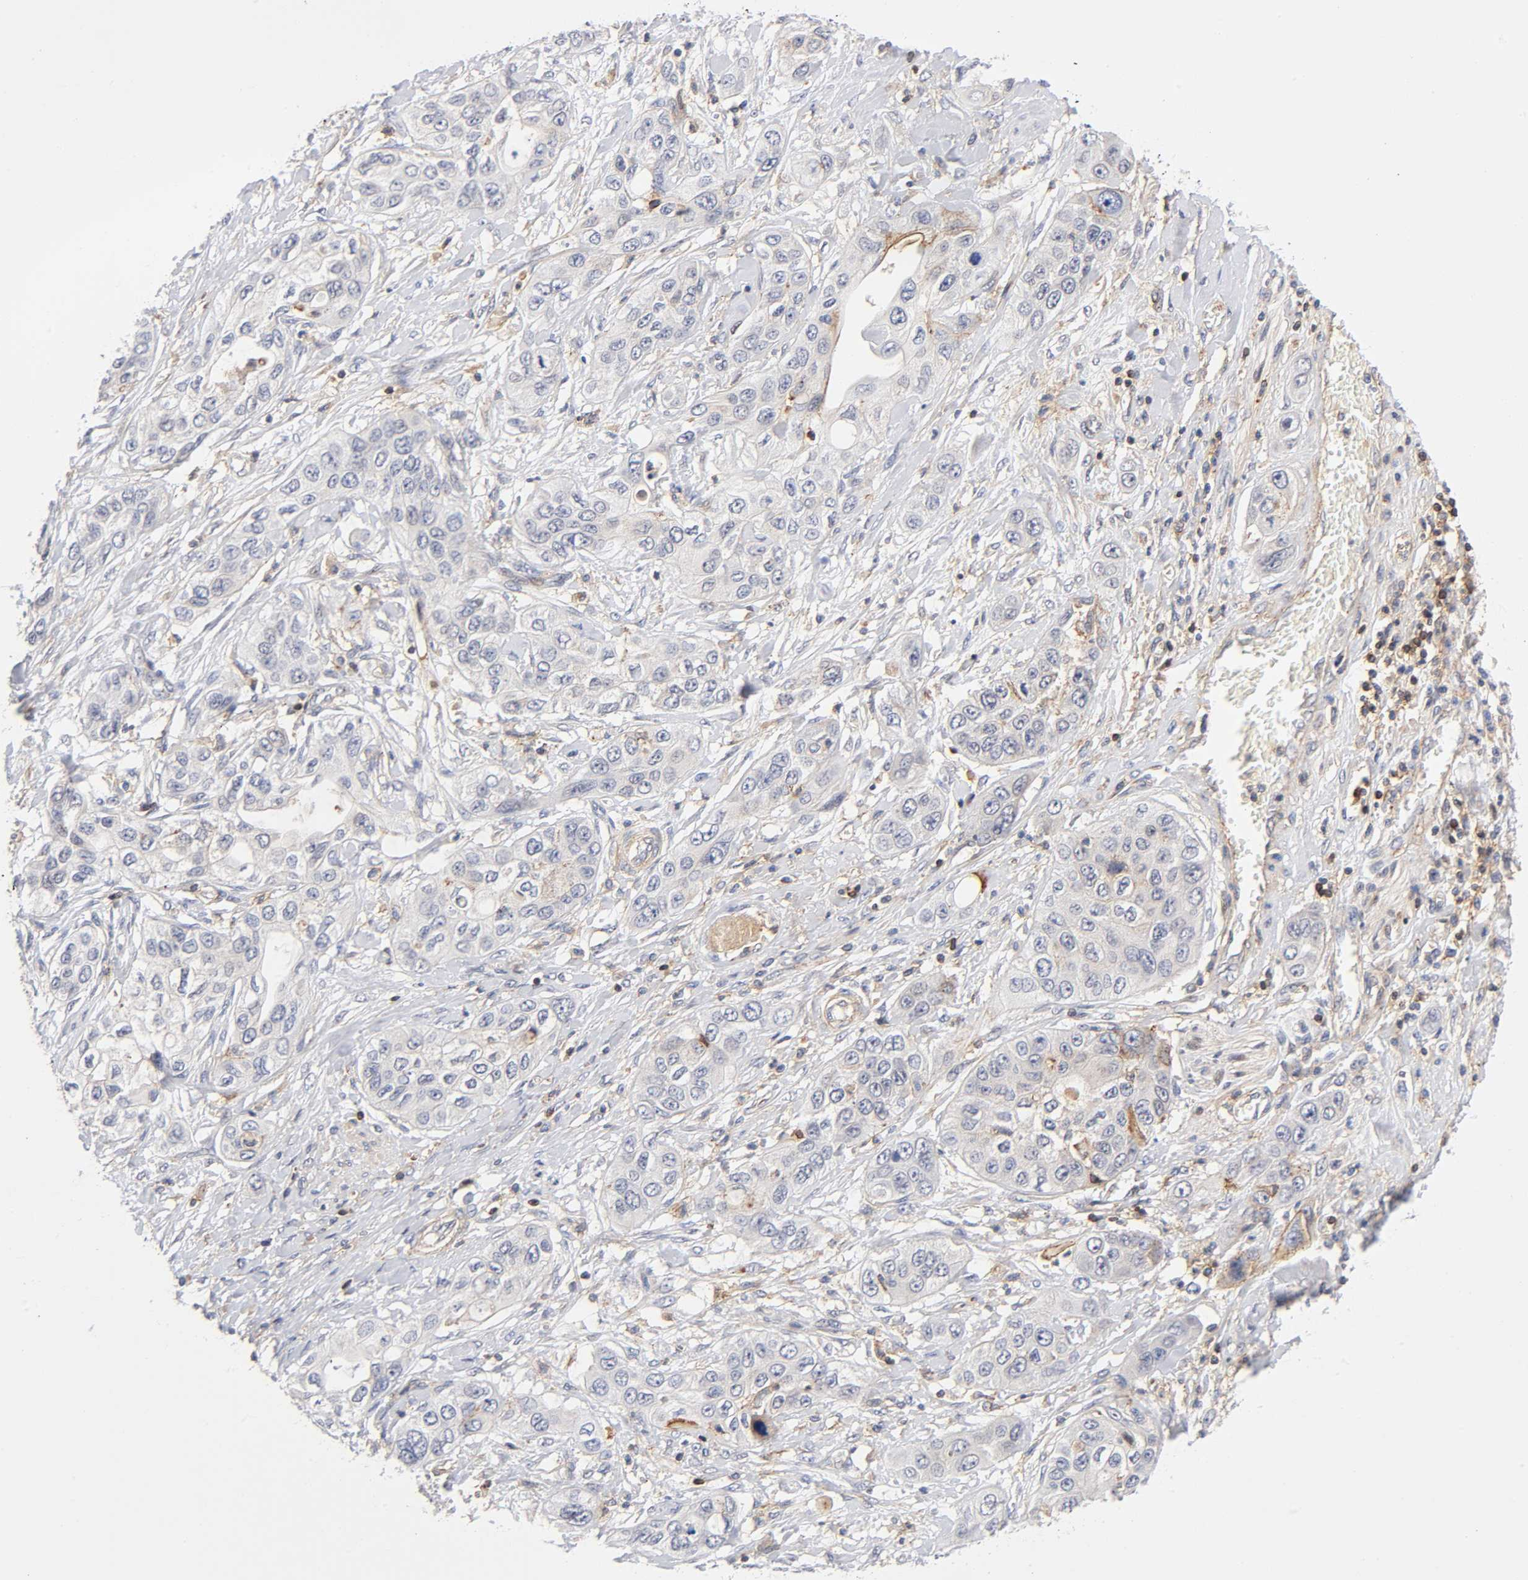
{"staining": {"intensity": "weak", "quantity": "<25%", "location": "cytoplasmic/membranous"}, "tissue": "pancreatic cancer", "cell_type": "Tumor cells", "image_type": "cancer", "snomed": [{"axis": "morphology", "description": "Adenocarcinoma, NOS"}, {"axis": "topography", "description": "Pancreas"}], "caption": "Micrograph shows no significant protein positivity in tumor cells of adenocarcinoma (pancreatic).", "gene": "ANXA7", "patient": {"sex": "female", "age": 70}}